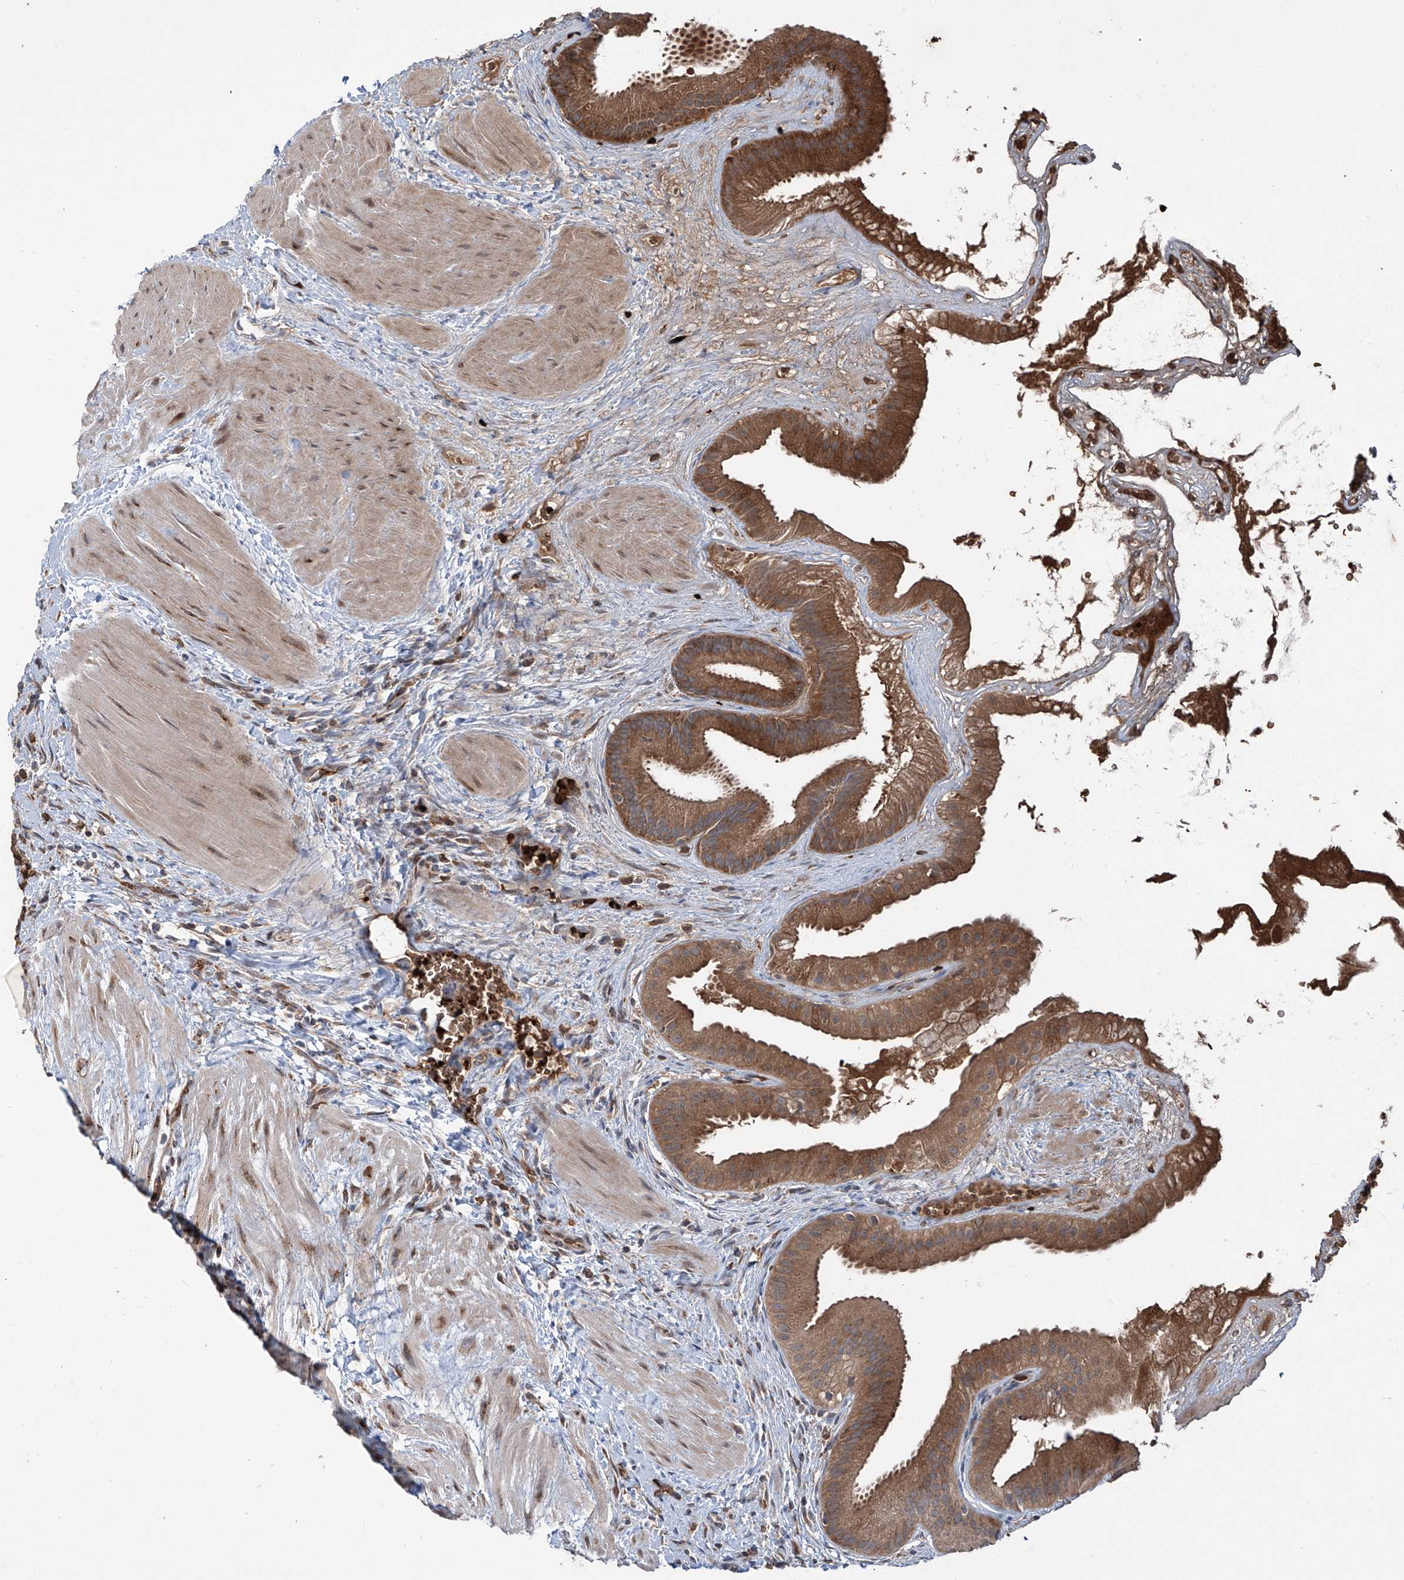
{"staining": {"intensity": "strong", "quantity": ">75%", "location": "cytoplasmic/membranous"}, "tissue": "gallbladder", "cell_type": "Glandular cells", "image_type": "normal", "snomed": [{"axis": "morphology", "description": "Normal tissue, NOS"}, {"axis": "topography", "description": "Gallbladder"}], "caption": "The photomicrograph reveals staining of unremarkable gallbladder, revealing strong cytoplasmic/membranous protein positivity (brown color) within glandular cells. Nuclei are stained in blue.", "gene": "ZDHHC9", "patient": {"sex": "male", "age": 55}}